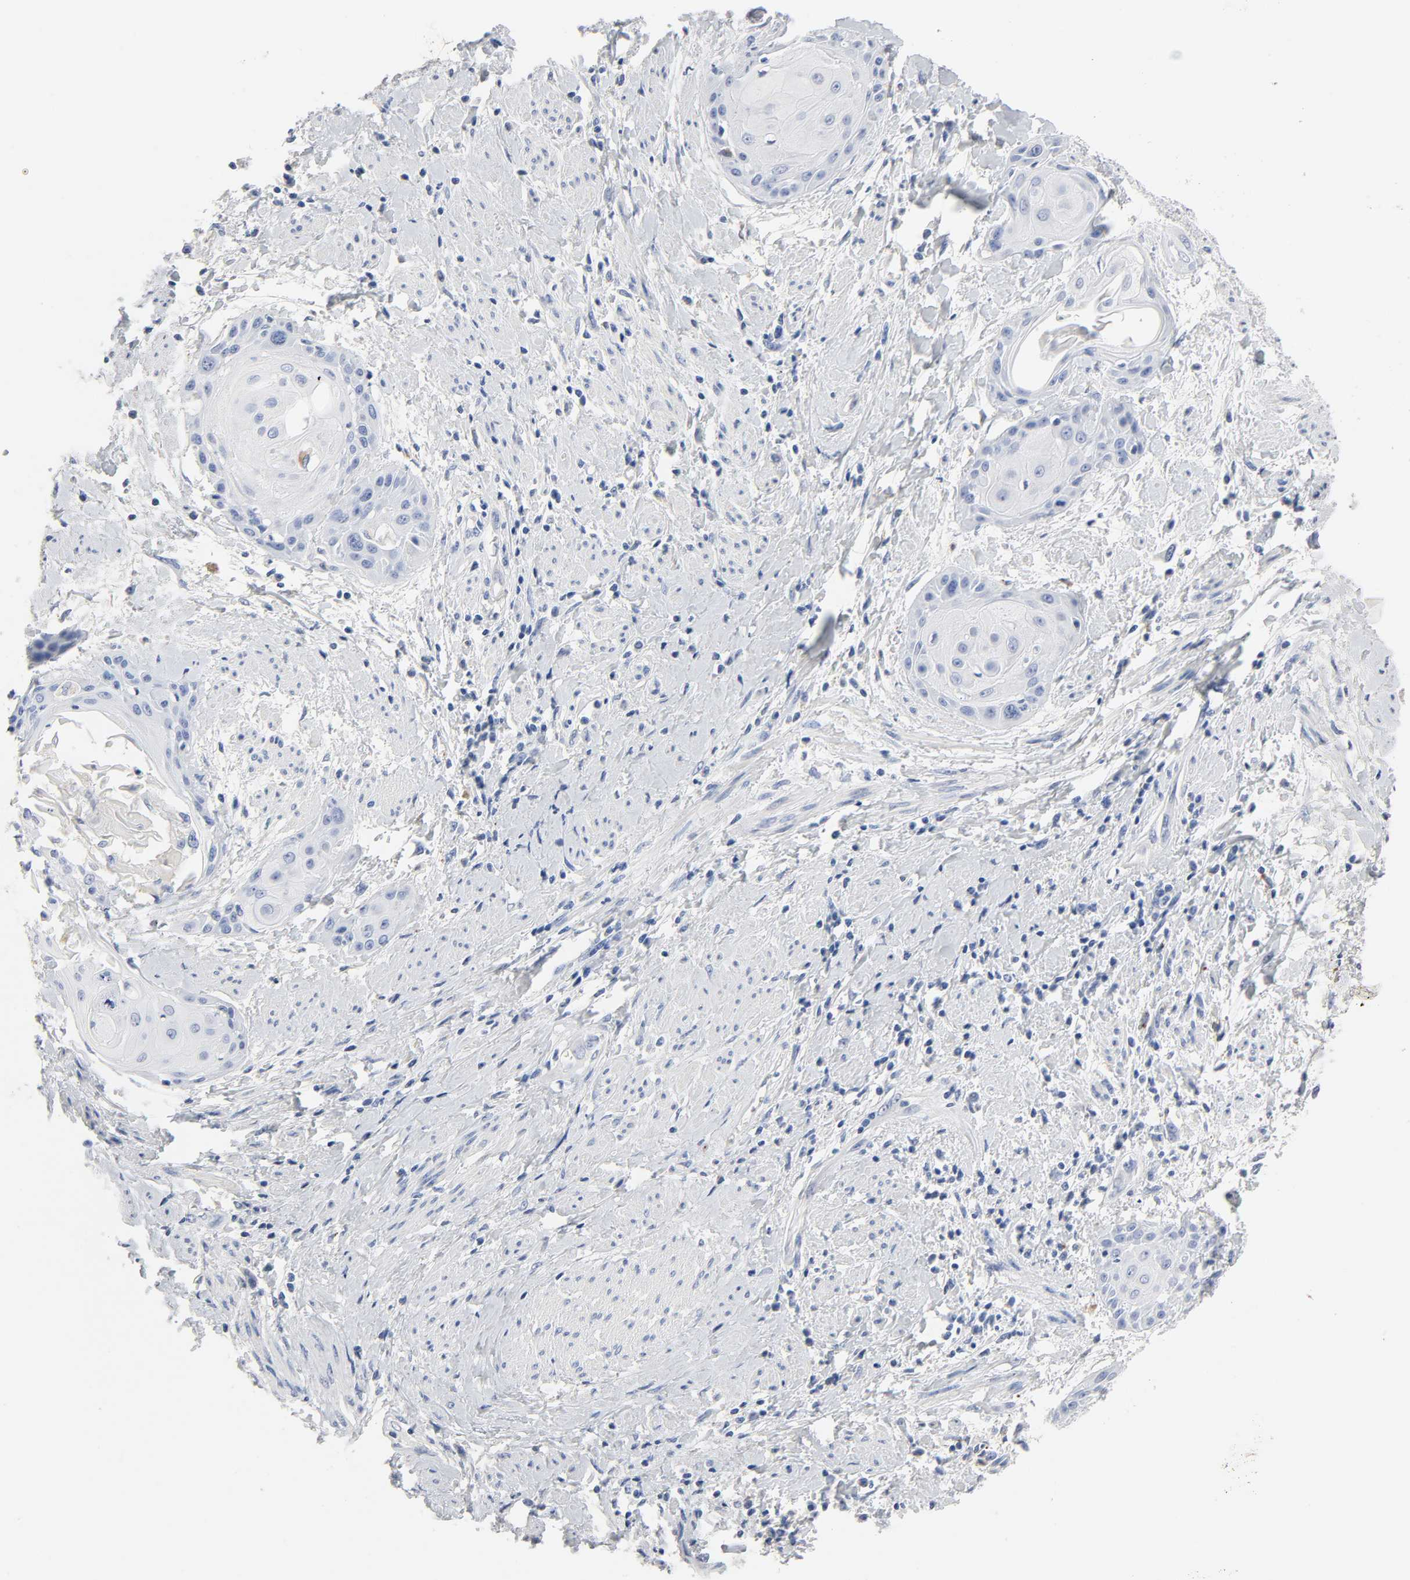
{"staining": {"intensity": "negative", "quantity": "none", "location": "none"}, "tissue": "cervical cancer", "cell_type": "Tumor cells", "image_type": "cancer", "snomed": [{"axis": "morphology", "description": "Squamous cell carcinoma, NOS"}, {"axis": "topography", "description": "Cervix"}], "caption": "Squamous cell carcinoma (cervical) stained for a protein using IHC shows no positivity tumor cells.", "gene": "PLP1", "patient": {"sex": "female", "age": 57}}